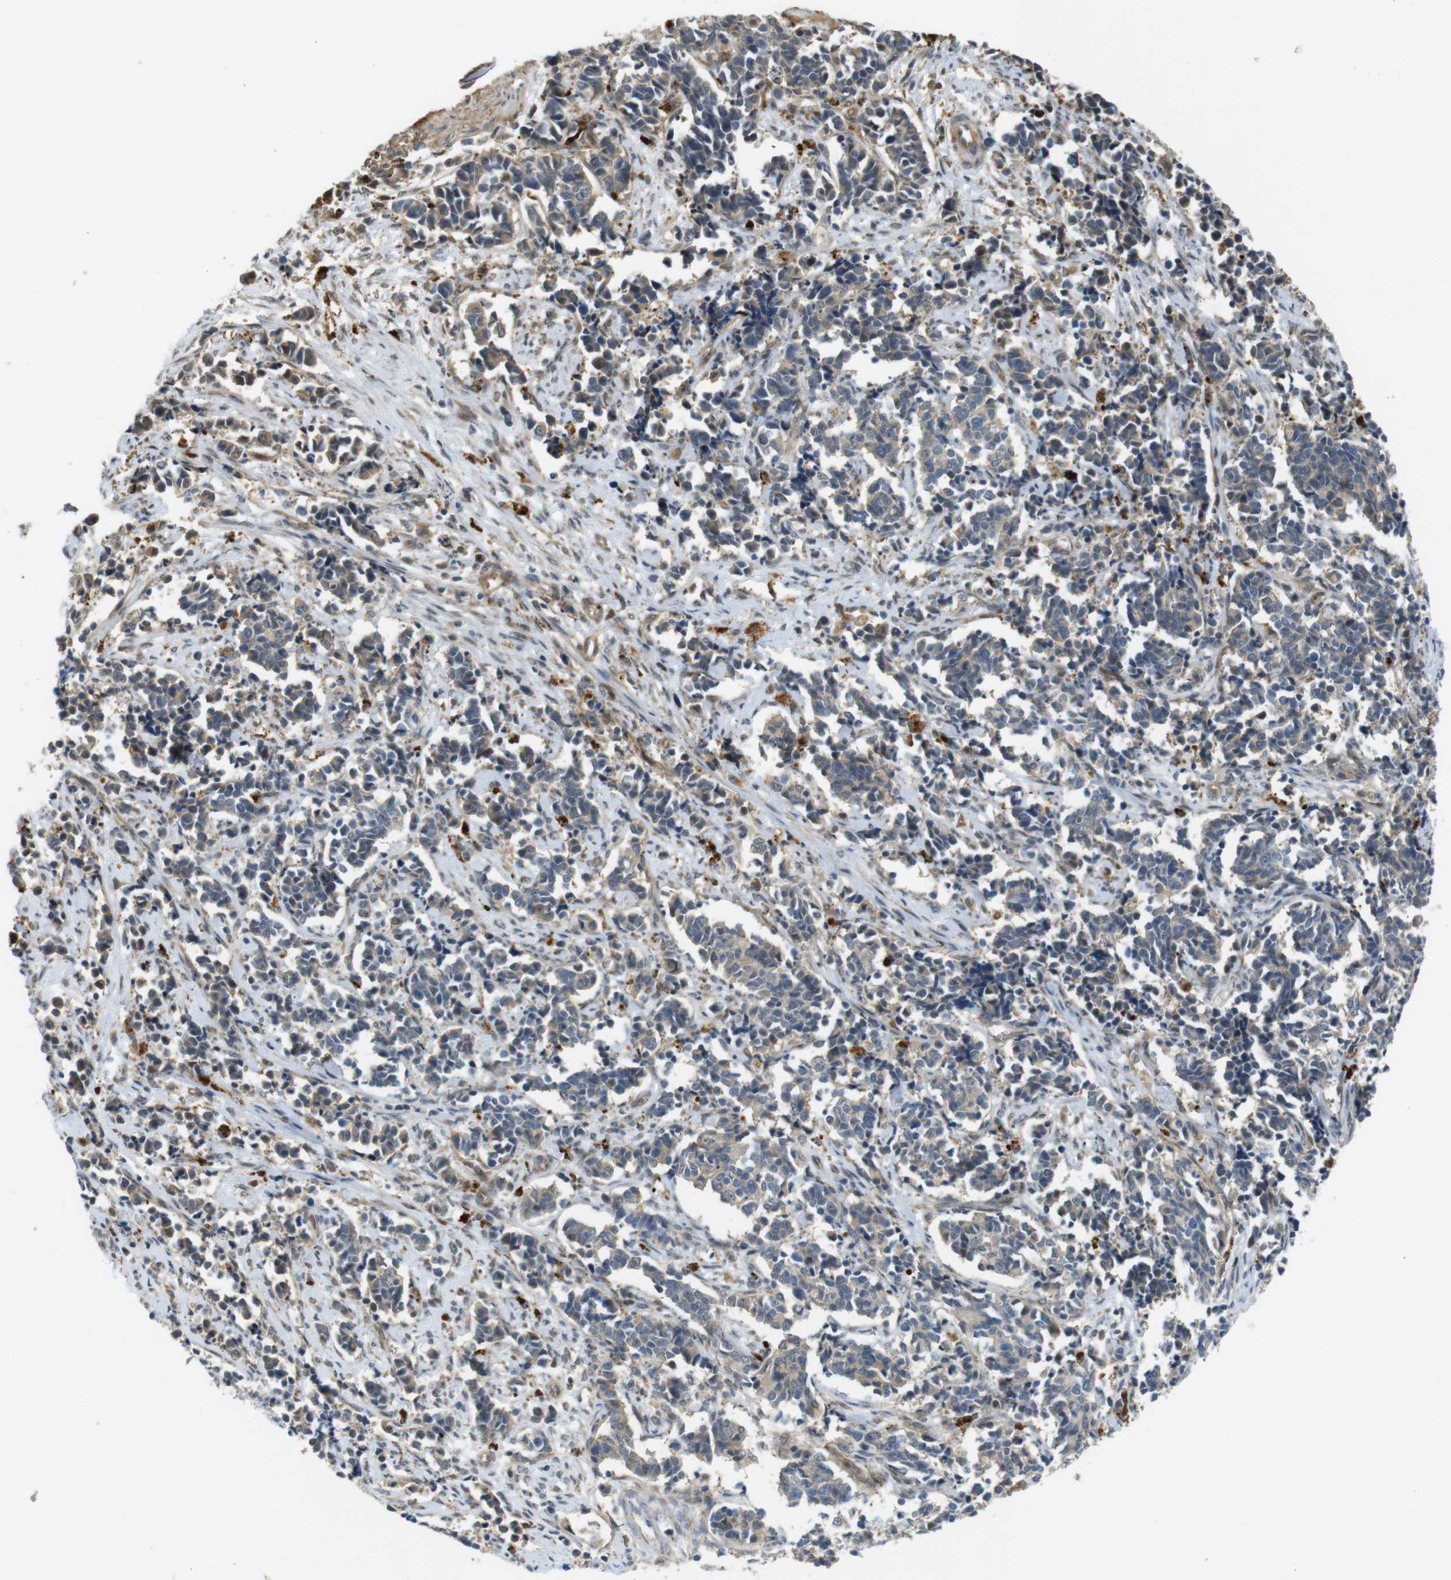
{"staining": {"intensity": "weak", "quantity": "25%-75%", "location": "cytoplasmic/membranous"}, "tissue": "cervical cancer", "cell_type": "Tumor cells", "image_type": "cancer", "snomed": [{"axis": "morphology", "description": "Normal tissue, NOS"}, {"axis": "morphology", "description": "Squamous cell carcinoma, NOS"}, {"axis": "topography", "description": "Cervix"}], "caption": "A high-resolution photomicrograph shows immunohistochemistry (IHC) staining of cervical squamous cell carcinoma, which demonstrates weak cytoplasmic/membranous positivity in about 25%-75% of tumor cells.", "gene": "TSPAN9", "patient": {"sex": "female", "age": 35}}